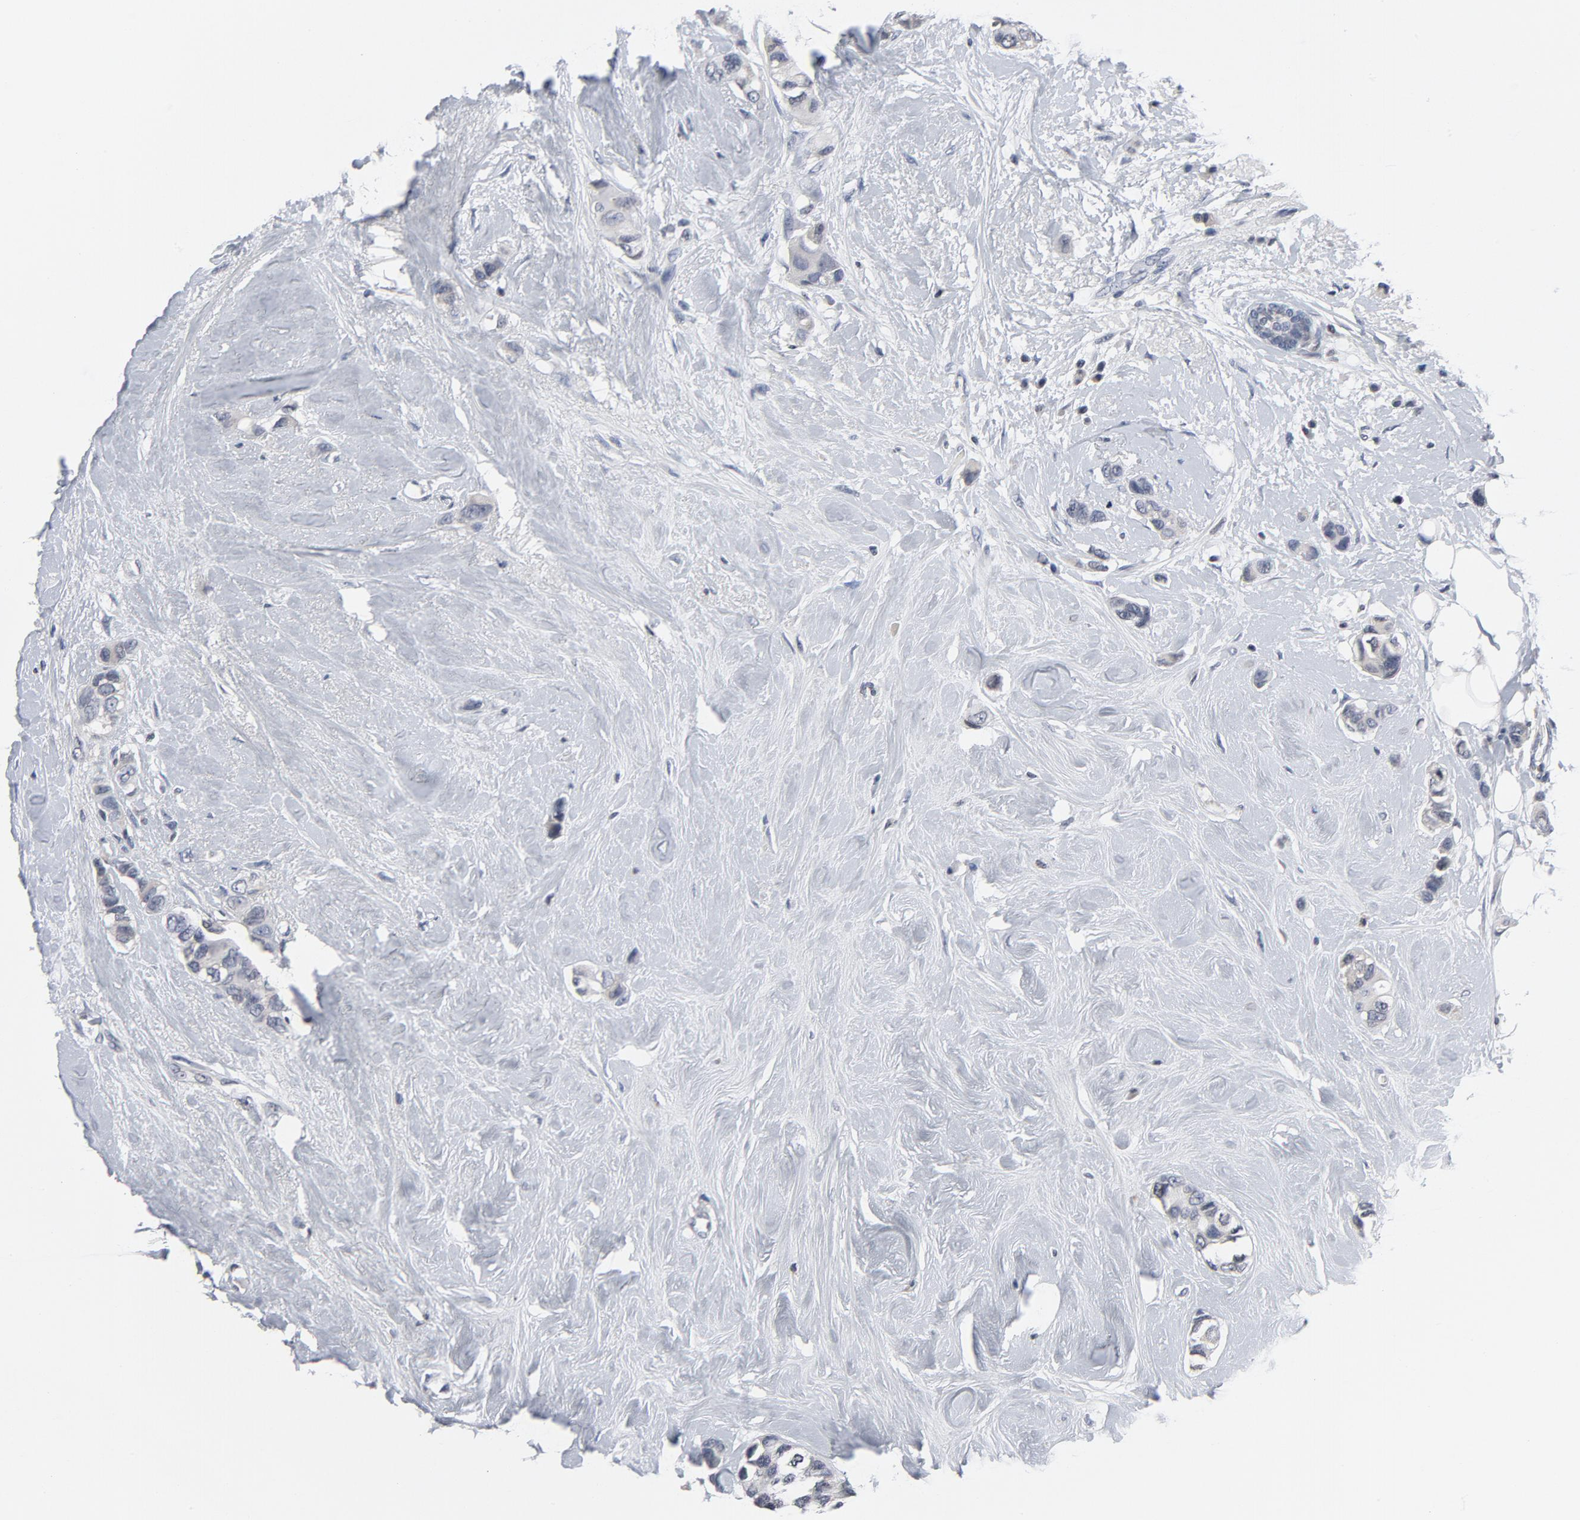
{"staining": {"intensity": "negative", "quantity": "none", "location": "none"}, "tissue": "breast cancer", "cell_type": "Tumor cells", "image_type": "cancer", "snomed": [{"axis": "morphology", "description": "Duct carcinoma"}, {"axis": "topography", "description": "Breast"}], "caption": "Immunohistochemical staining of human breast cancer displays no significant positivity in tumor cells.", "gene": "TCL1A", "patient": {"sex": "female", "age": 51}}